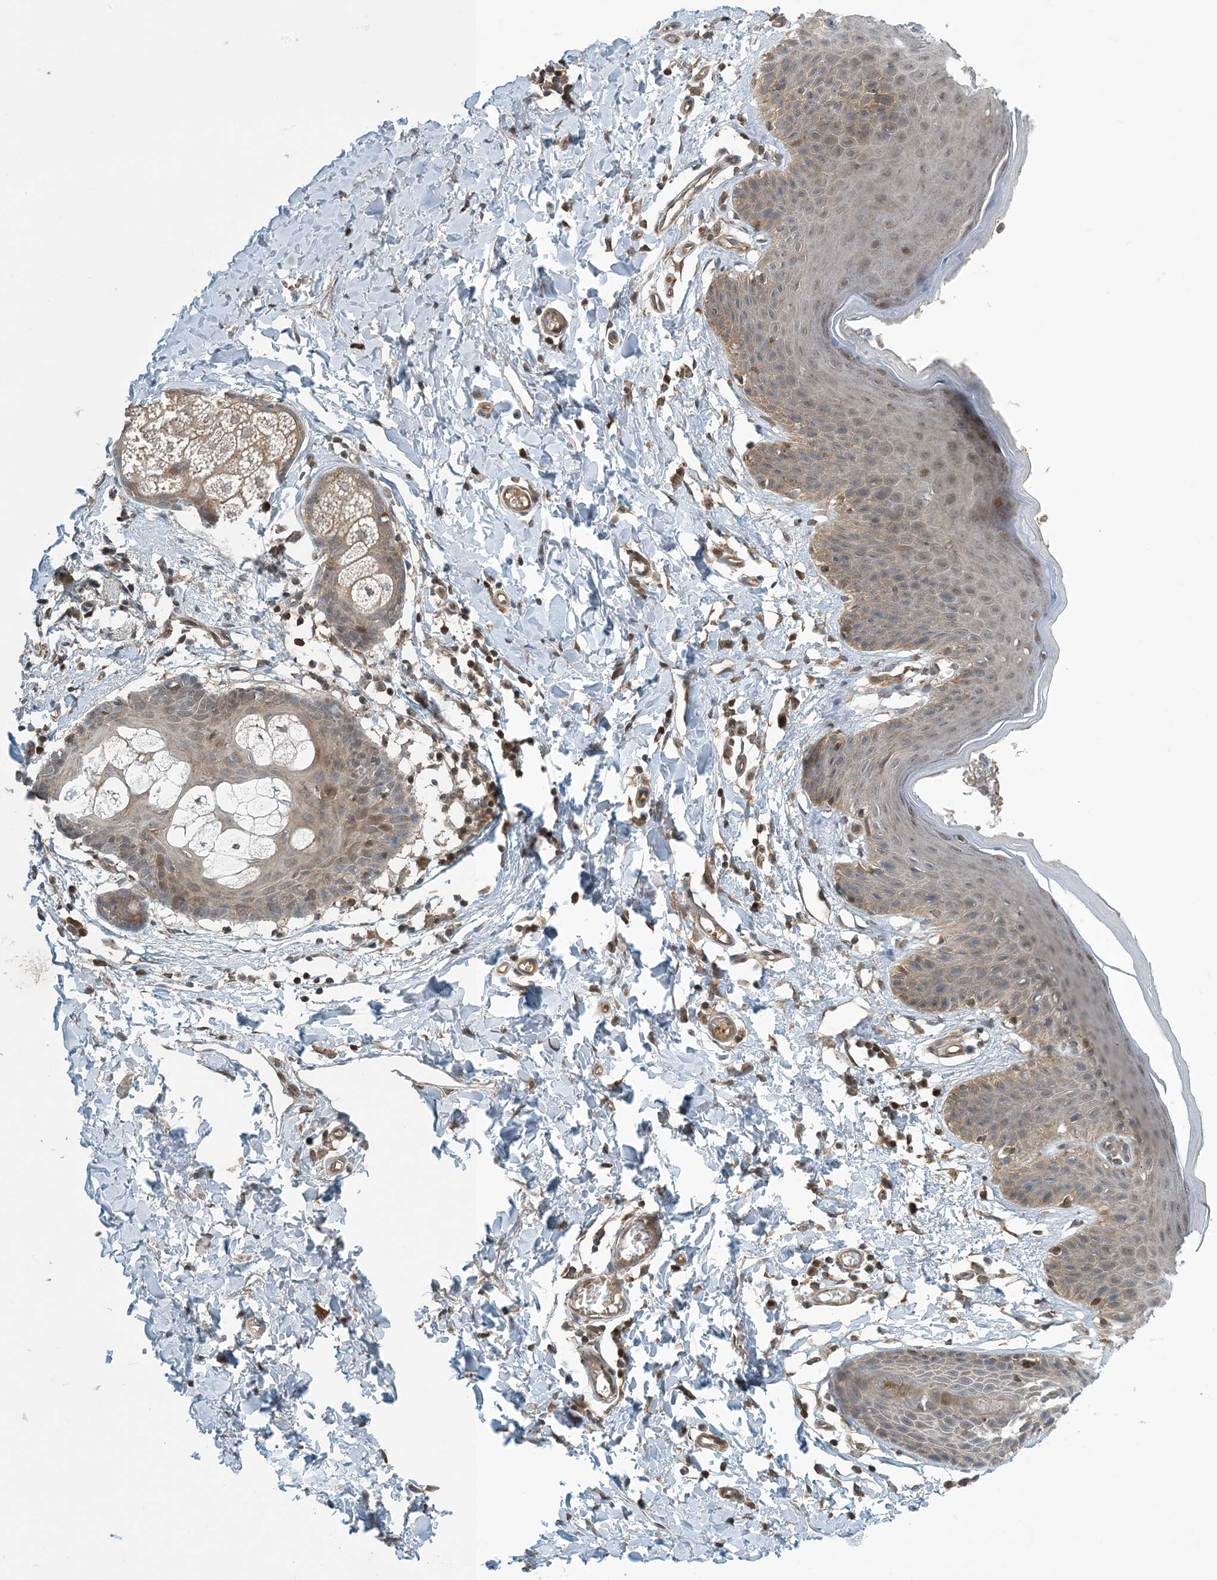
{"staining": {"intensity": "moderate", "quantity": "25%-75%", "location": "cytoplasmic/membranous,nuclear"}, "tissue": "skin", "cell_type": "Epidermal cells", "image_type": "normal", "snomed": [{"axis": "morphology", "description": "Normal tissue, NOS"}, {"axis": "topography", "description": "Vulva"}], "caption": "This histopathology image shows IHC staining of unremarkable skin, with medium moderate cytoplasmic/membranous,nuclear expression in about 25%-75% of epidermal cells.", "gene": "ZBTB3", "patient": {"sex": "female", "age": 66}}